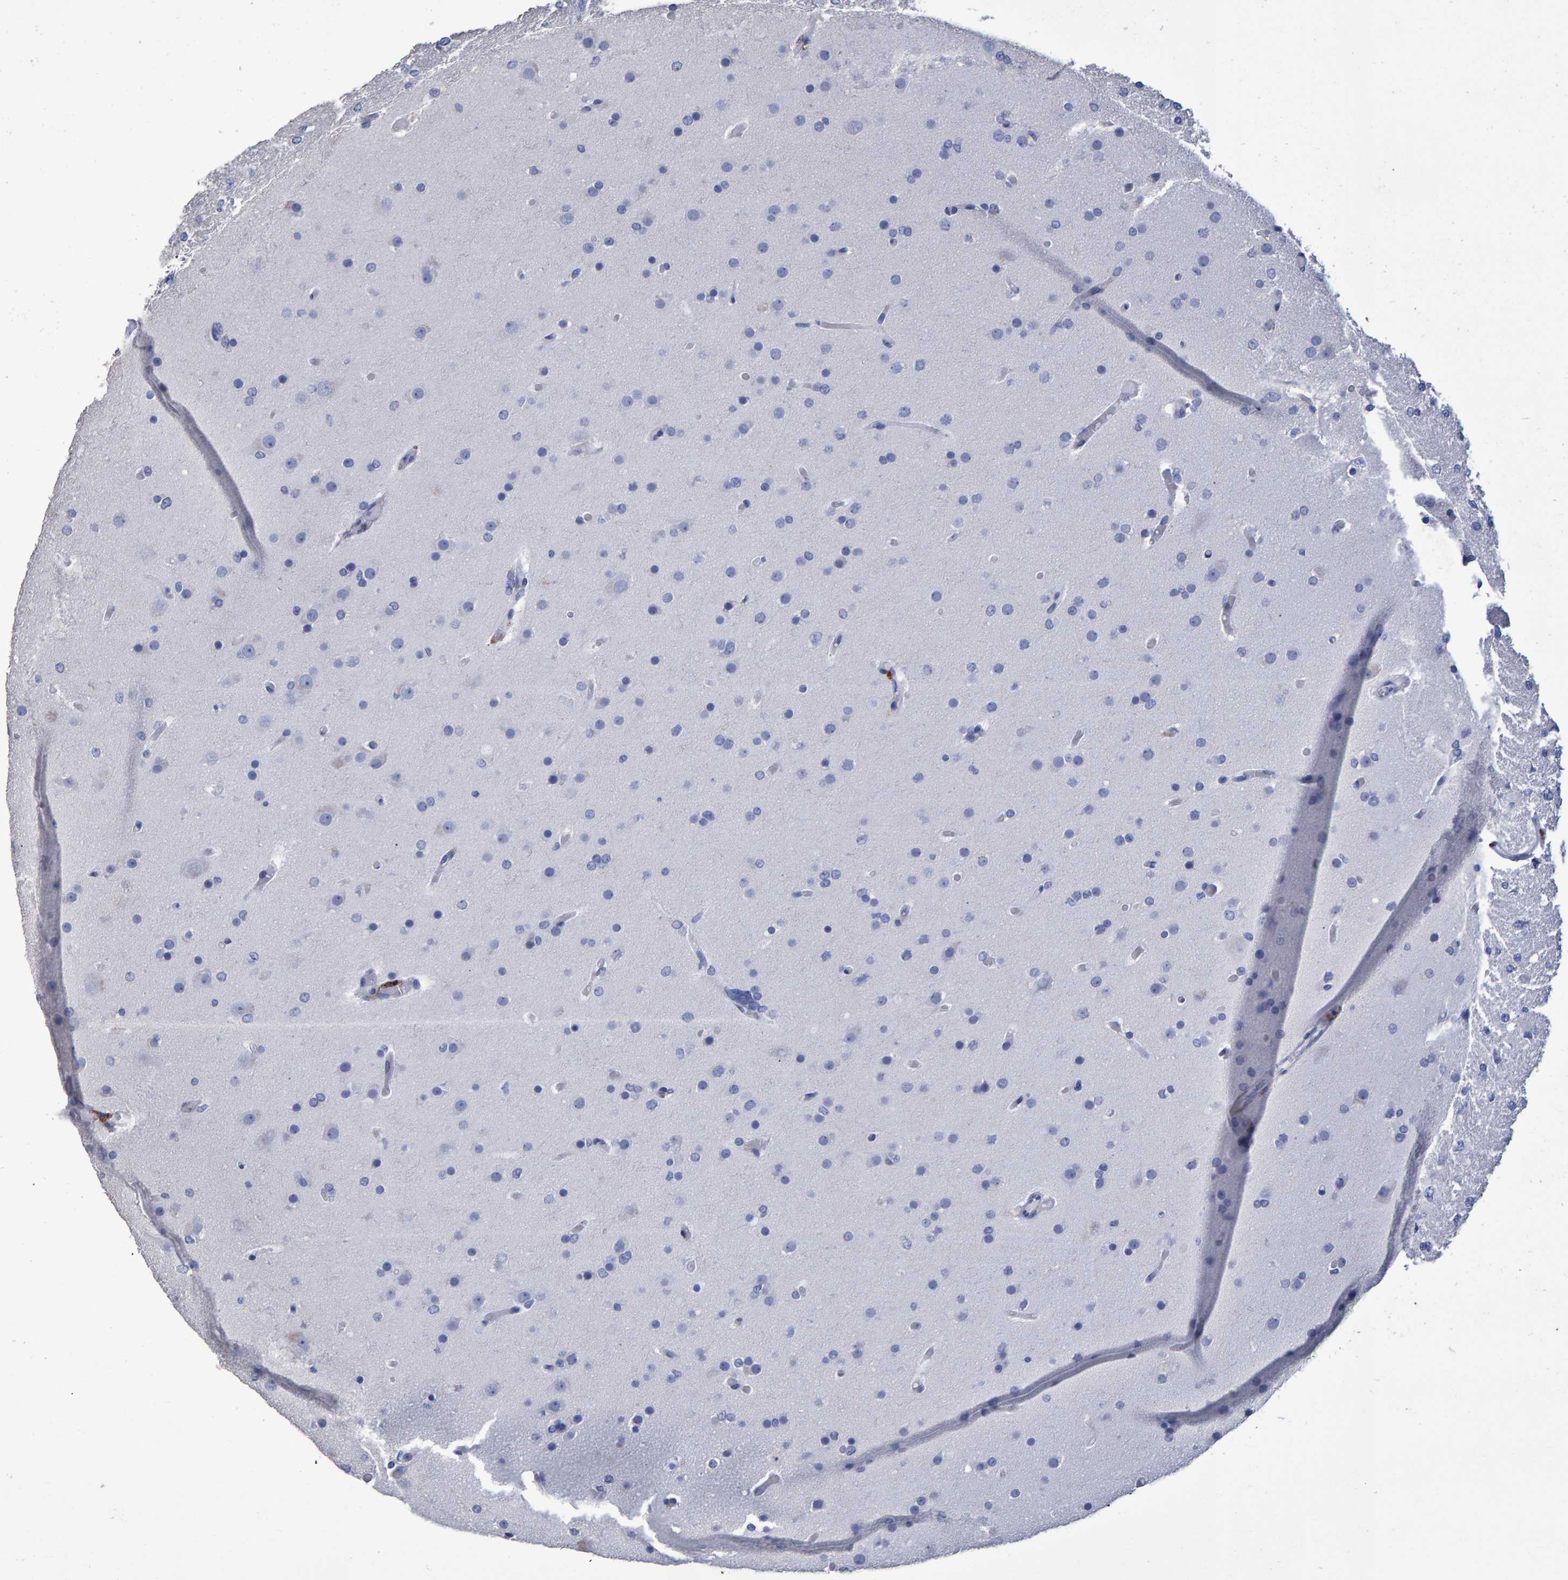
{"staining": {"intensity": "negative", "quantity": "none", "location": "none"}, "tissue": "glioma", "cell_type": "Tumor cells", "image_type": "cancer", "snomed": [{"axis": "morphology", "description": "Glioma, malignant, High grade"}, {"axis": "topography", "description": "Cerebral cortex"}], "caption": "Micrograph shows no significant protein positivity in tumor cells of glioma.", "gene": "HEMGN", "patient": {"sex": "female", "age": 36}}